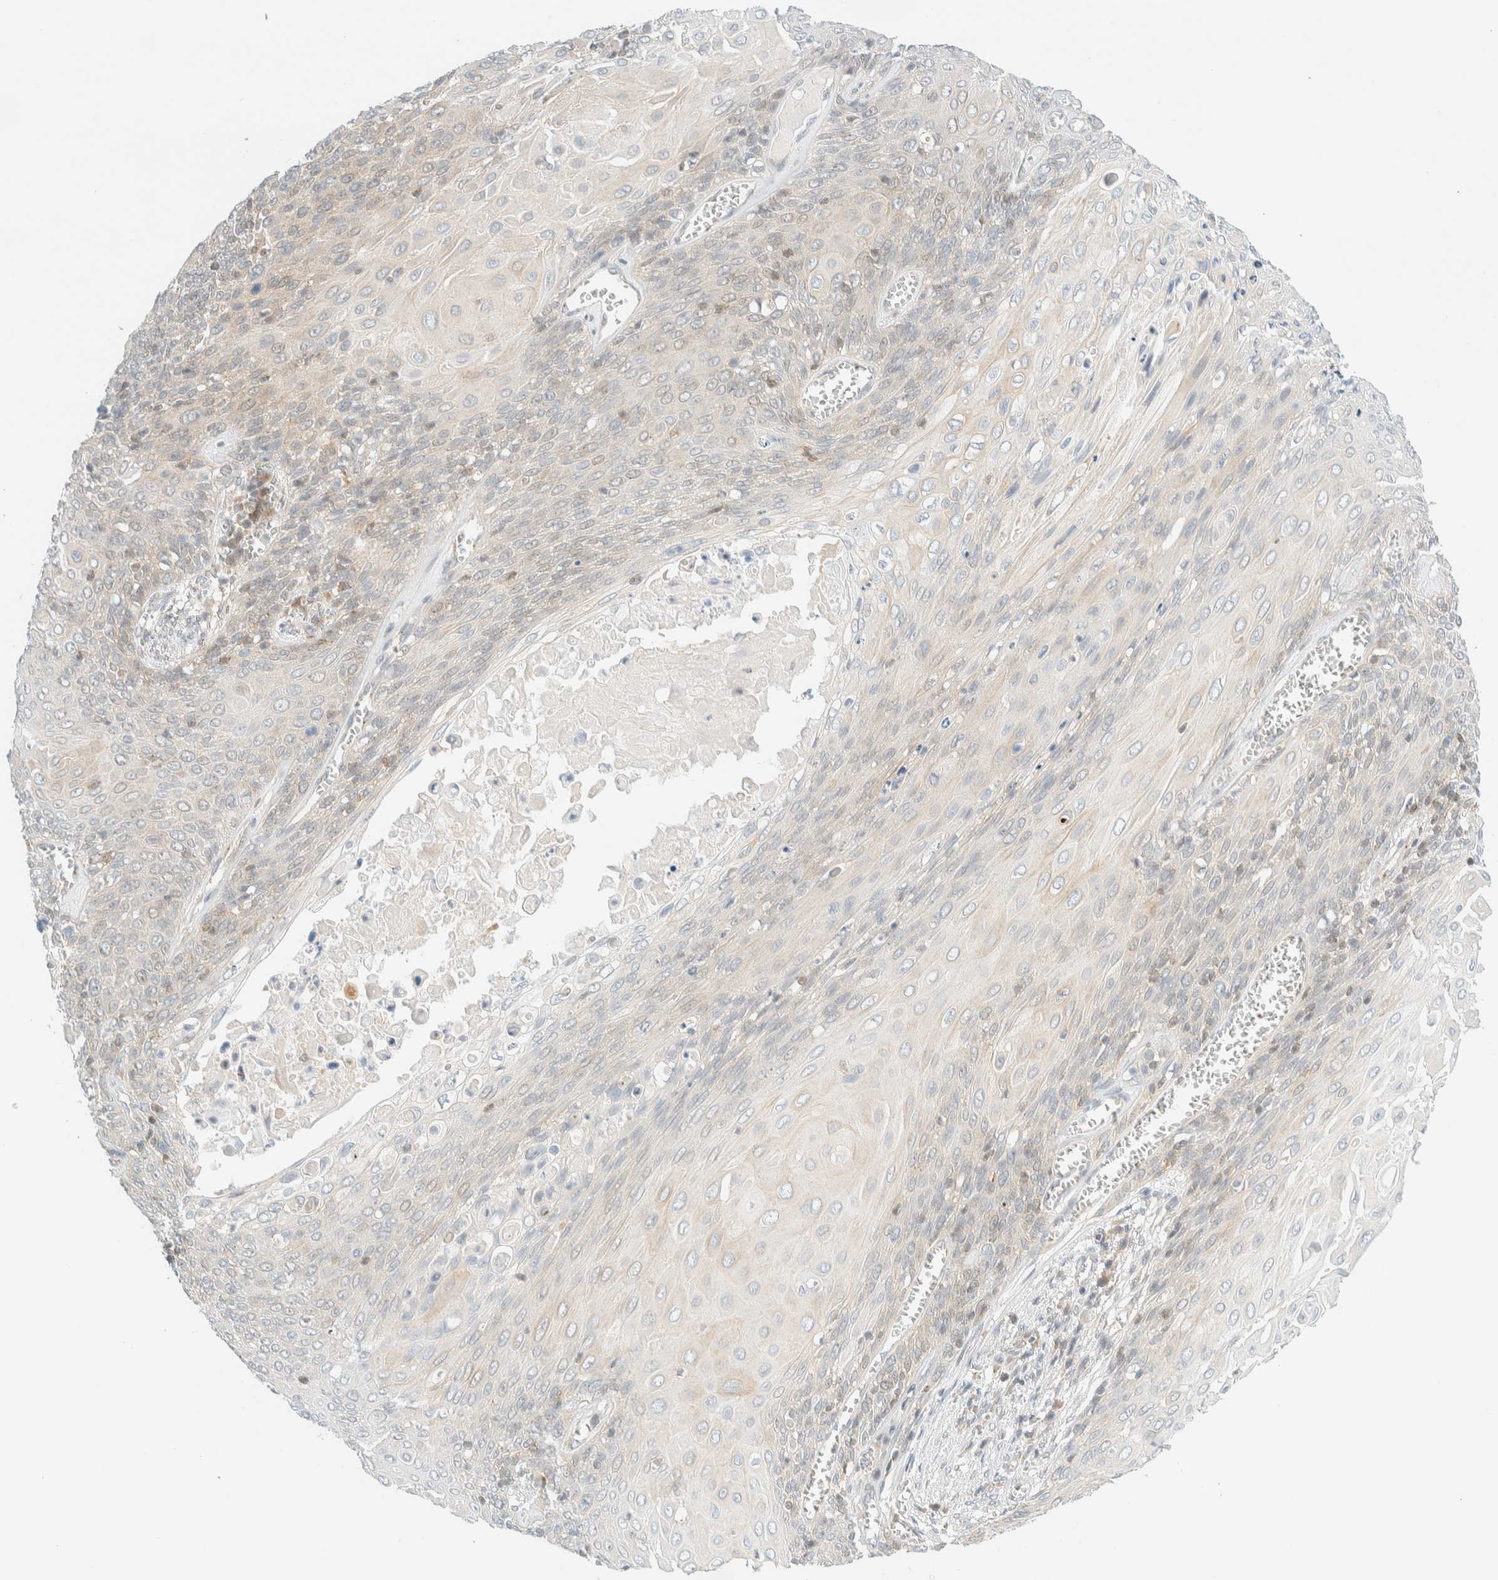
{"staining": {"intensity": "weak", "quantity": "<25%", "location": "cytoplasmic/membranous,nuclear"}, "tissue": "cervical cancer", "cell_type": "Tumor cells", "image_type": "cancer", "snomed": [{"axis": "morphology", "description": "Squamous cell carcinoma, NOS"}, {"axis": "topography", "description": "Cervix"}], "caption": "Histopathology image shows no protein expression in tumor cells of cervical cancer tissue.", "gene": "PCYT2", "patient": {"sex": "female", "age": 39}}